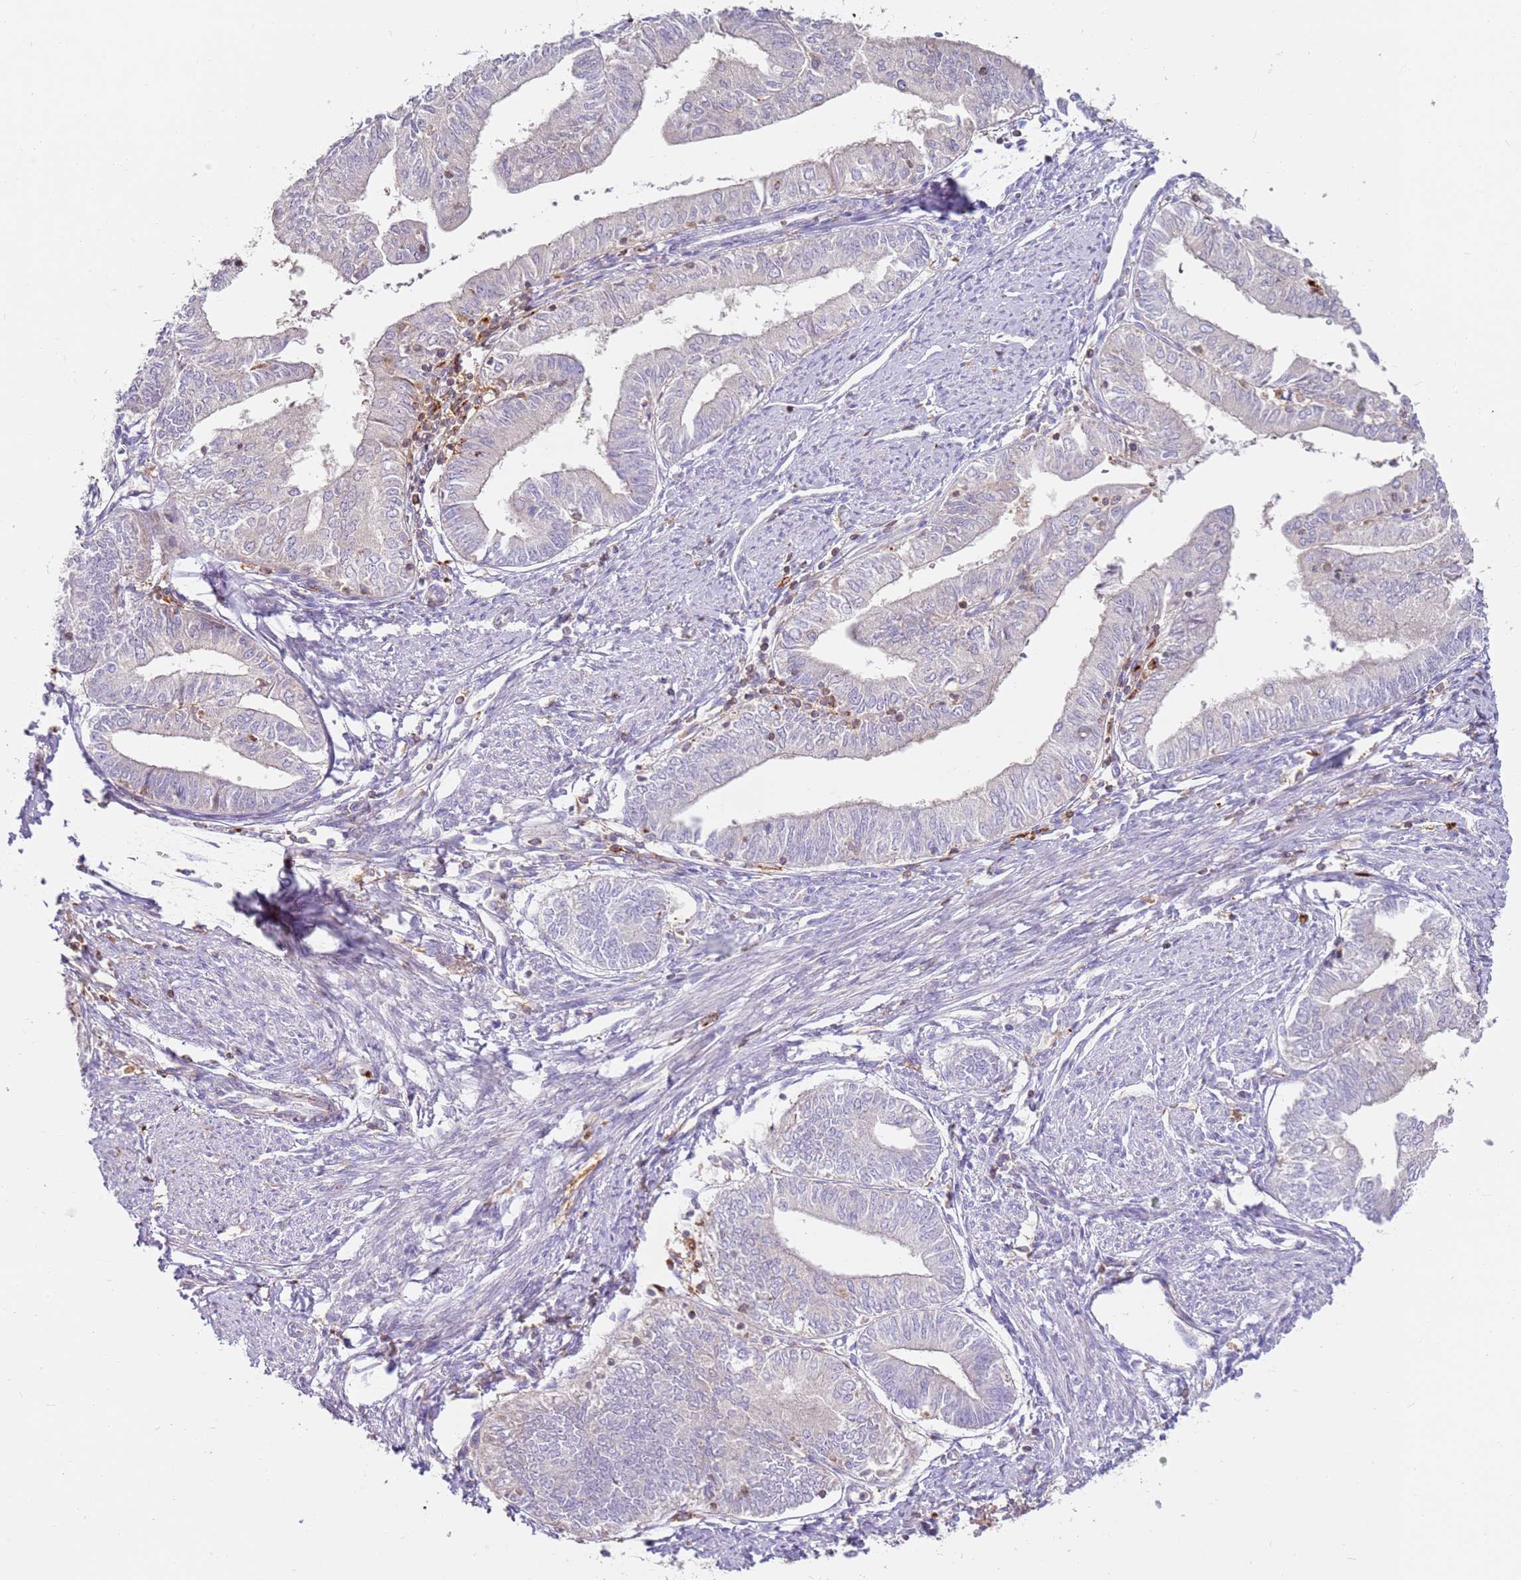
{"staining": {"intensity": "negative", "quantity": "none", "location": "none"}, "tissue": "endometrial cancer", "cell_type": "Tumor cells", "image_type": "cancer", "snomed": [{"axis": "morphology", "description": "Adenocarcinoma, NOS"}, {"axis": "topography", "description": "Endometrium"}], "caption": "DAB immunohistochemical staining of human endometrial adenocarcinoma reveals no significant expression in tumor cells. Nuclei are stained in blue.", "gene": "FPR1", "patient": {"sex": "female", "age": 66}}